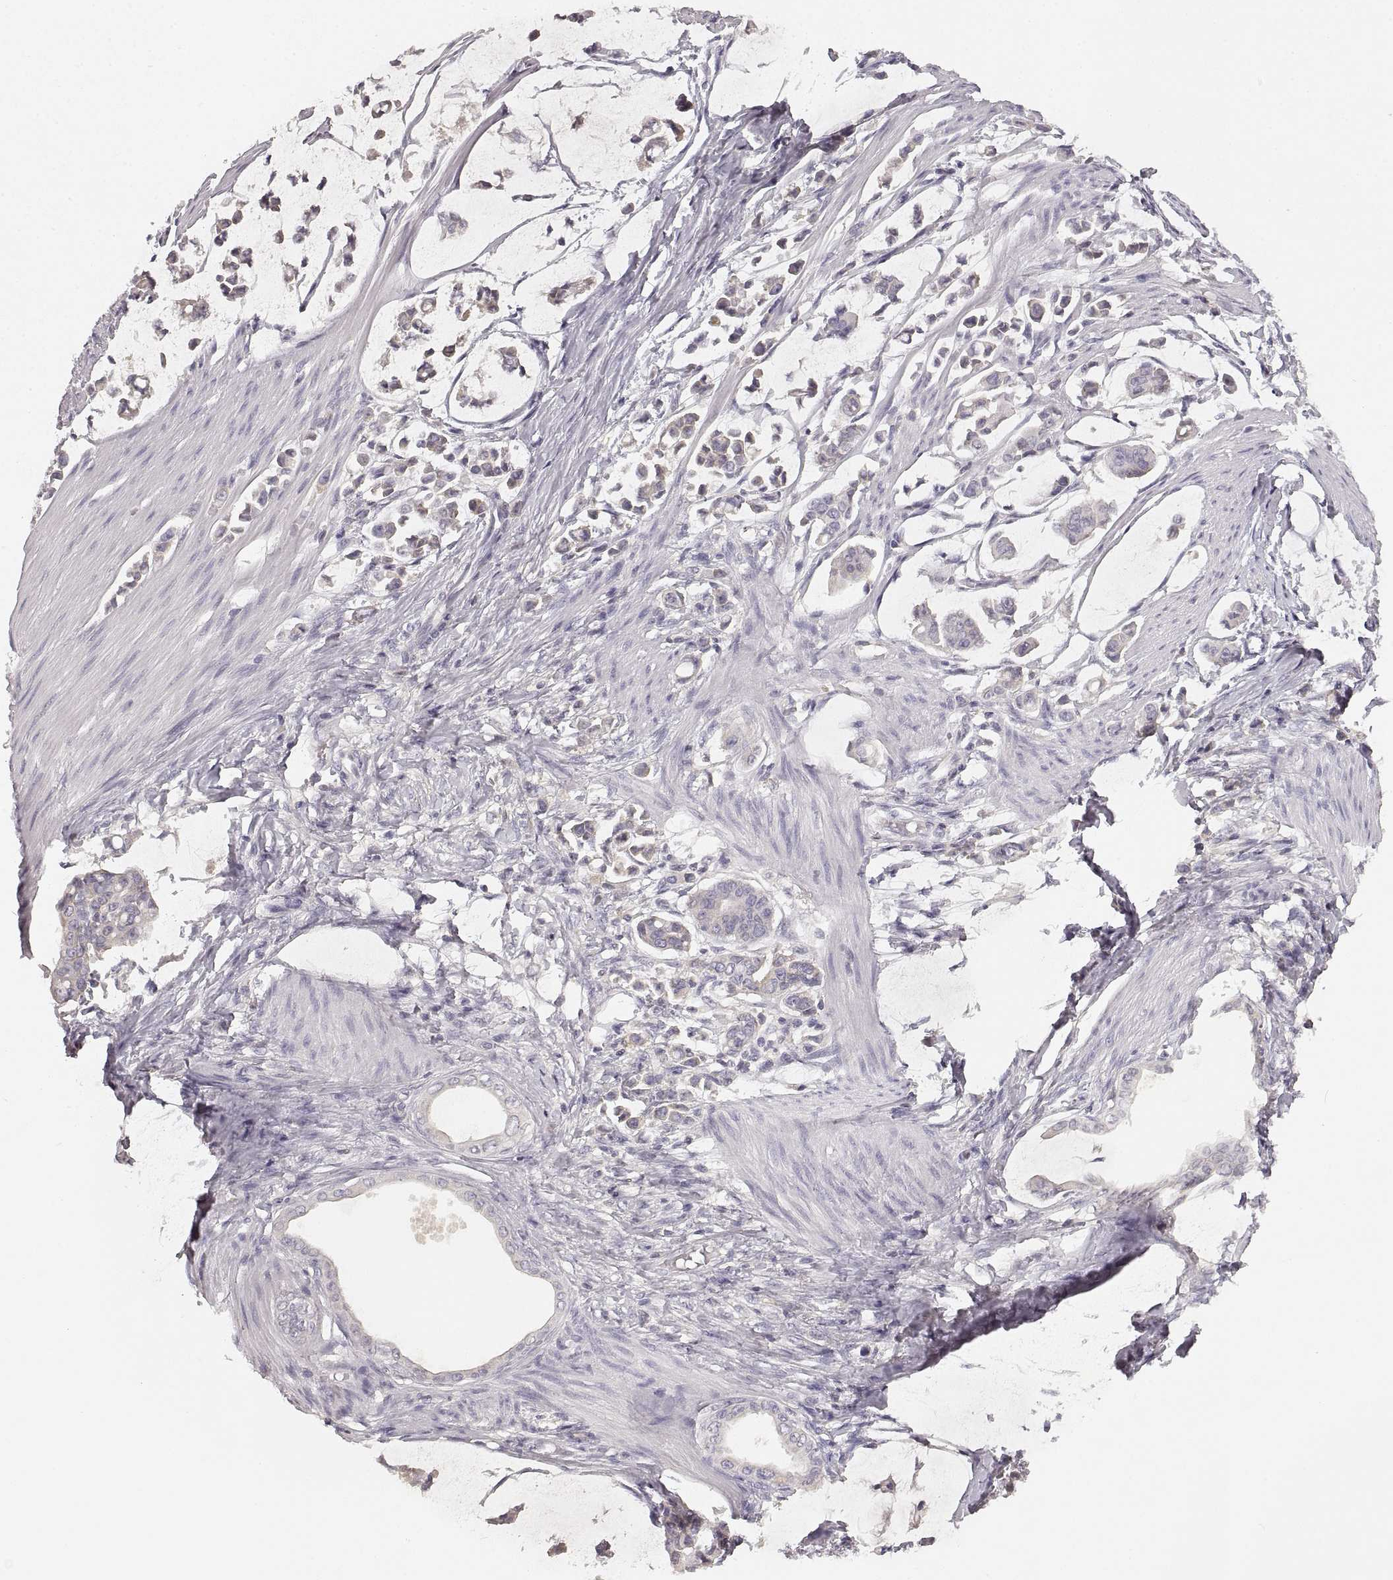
{"staining": {"intensity": "weak", "quantity": "<25%", "location": "cytoplasmic/membranous"}, "tissue": "stomach cancer", "cell_type": "Tumor cells", "image_type": "cancer", "snomed": [{"axis": "morphology", "description": "Adenocarcinoma, NOS"}, {"axis": "topography", "description": "Stomach"}], "caption": "The photomicrograph shows no staining of tumor cells in adenocarcinoma (stomach).", "gene": "RUNDC3A", "patient": {"sex": "male", "age": 82}}